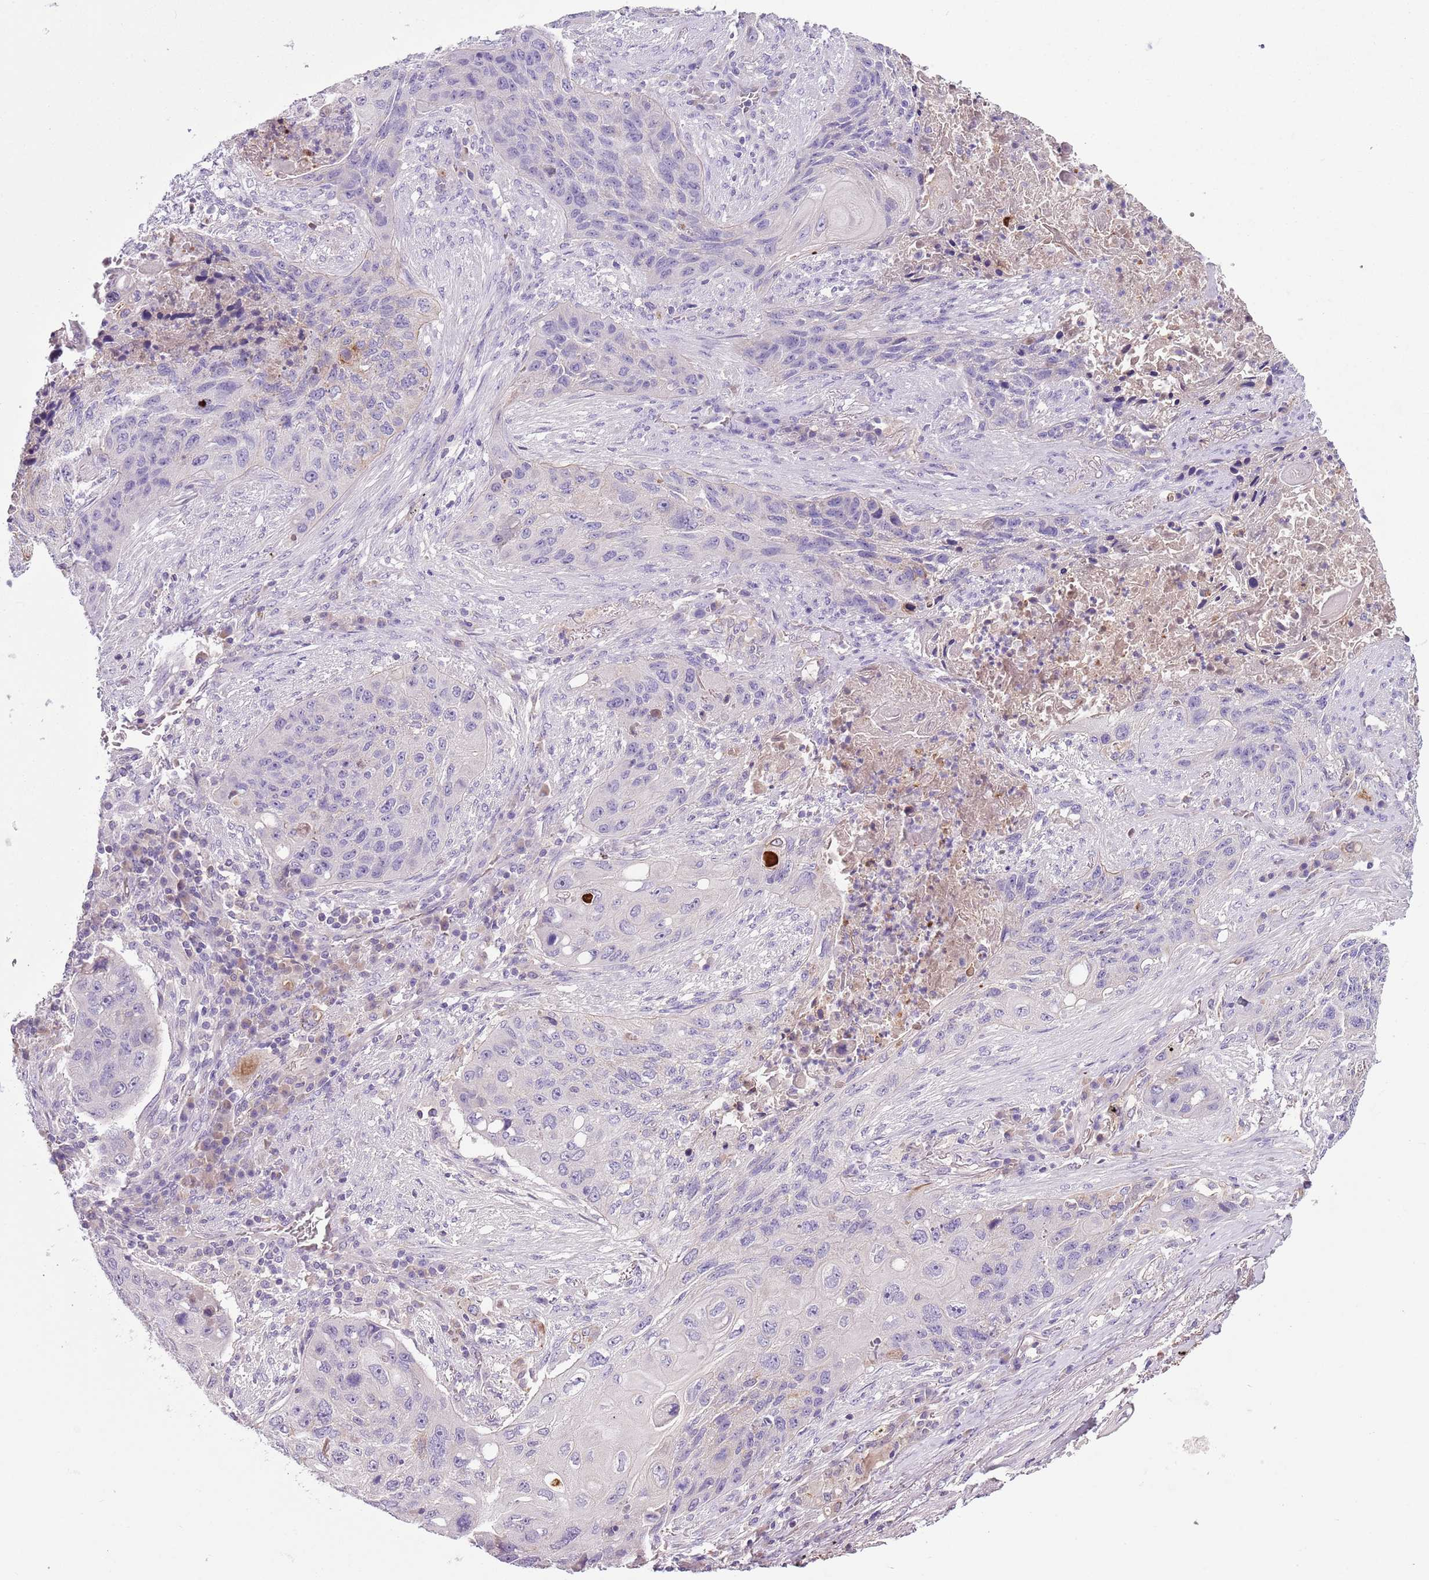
{"staining": {"intensity": "negative", "quantity": "none", "location": "none"}, "tissue": "lung cancer", "cell_type": "Tumor cells", "image_type": "cancer", "snomed": [{"axis": "morphology", "description": "Squamous cell carcinoma, NOS"}, {"axis": "topography", "description": "Lung"}], "caption": "Protein analysis of lung squamous cell carcinoma demonstrates no significant positivity in tumor cells. (Brightfield microscopy of DAB (3,3'-diaminobenzidine) immunohistochemistry (IHC) at high magnification).", "gene": "HES3", "patient": {"sex": "female", "age": 63}}